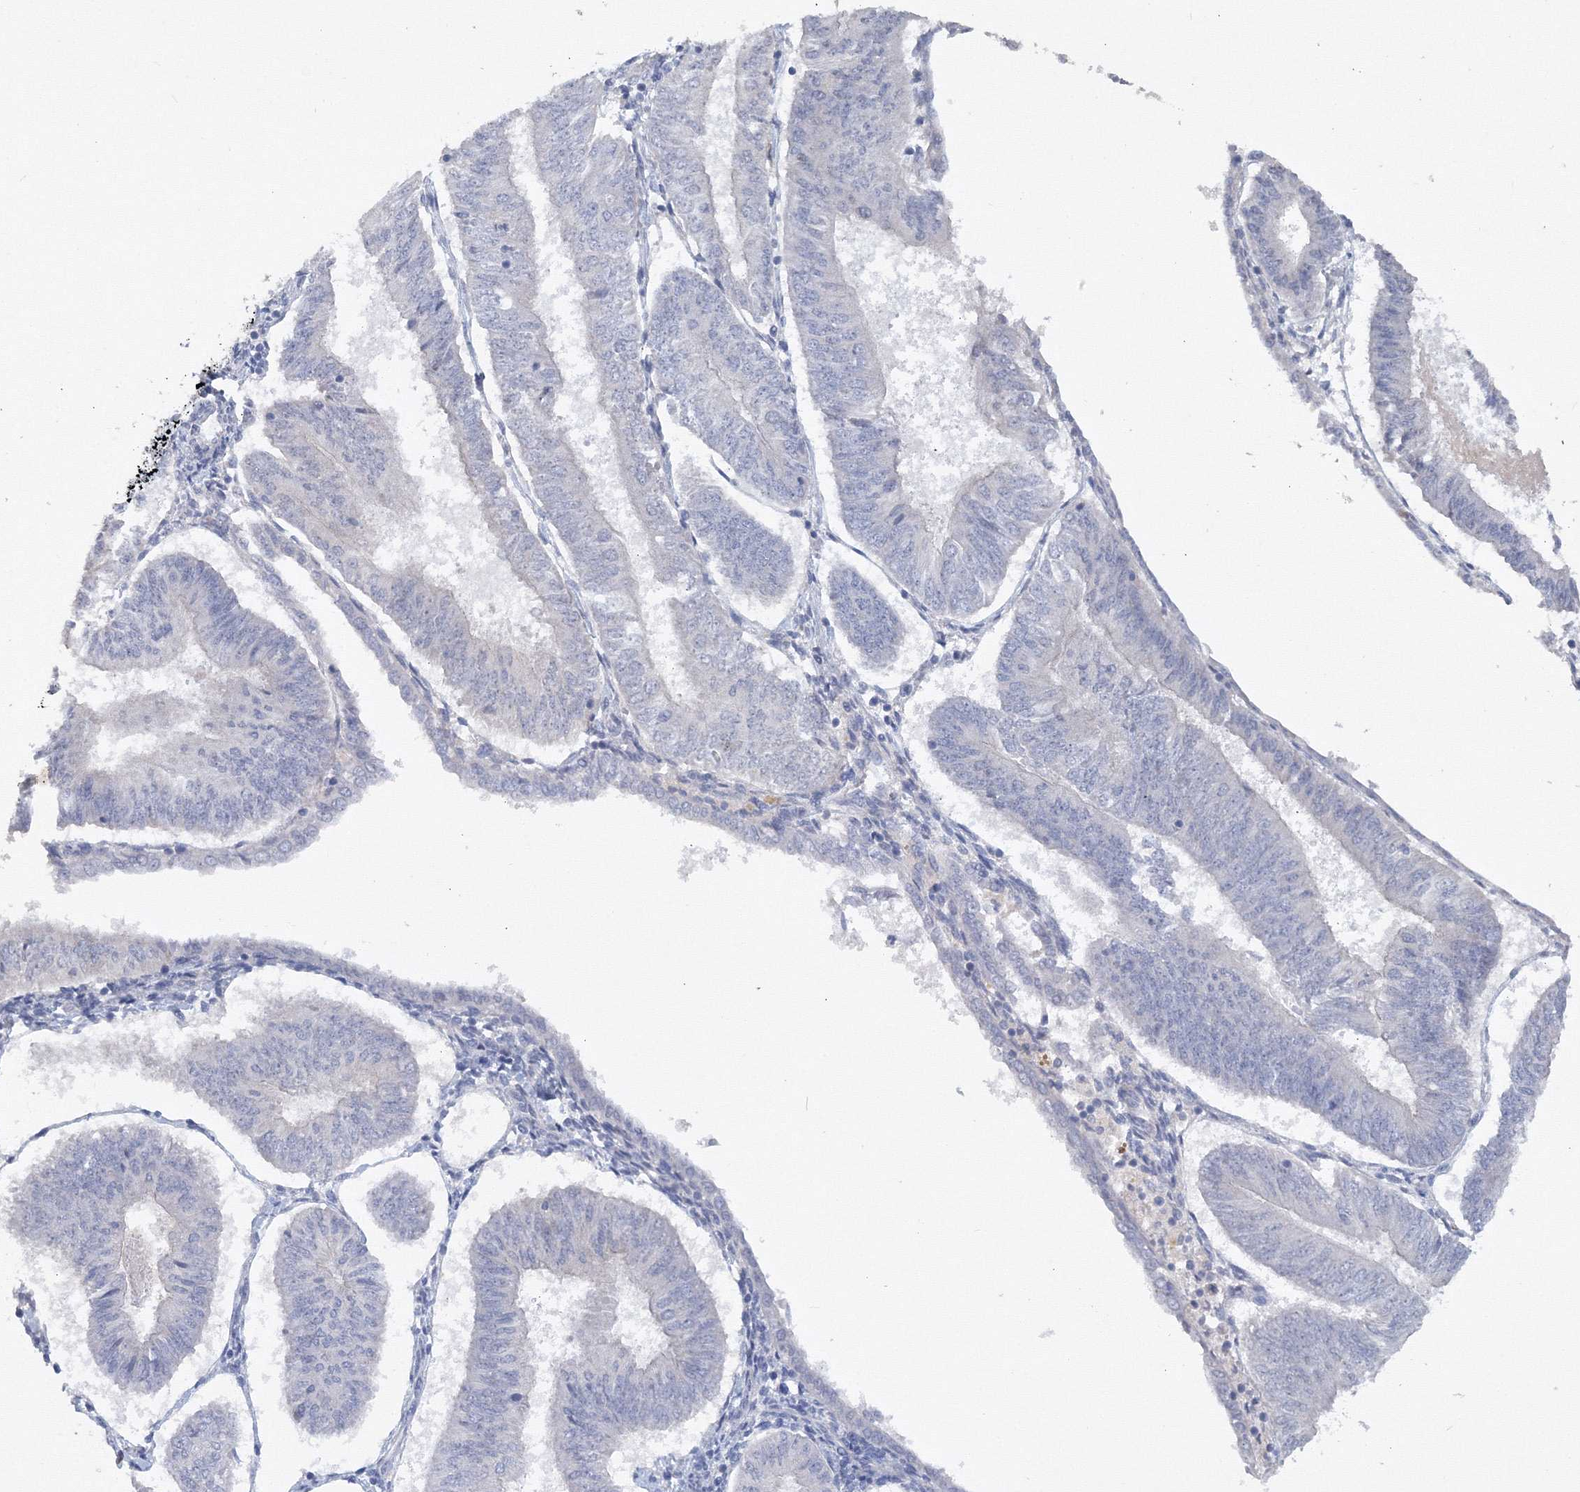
{"staining": {"intensity": "negative", "quantity": "none", "location": "none"}, "tissue": "endometrial cancer", "cell_type": "Tumor cells", "image_type": "cancer", "snomed": [{"axis": "morphology", "description": "Adenocarcinoma, NOS"}, {"axis": "topography", "description": "Endometrium"}], "caption": "Tumor cells are negative for brown protein staining in adenocarcinoma (endometrial).", "gene": "OSBPL6", "patient": {"sex": "female", "age": 58}}